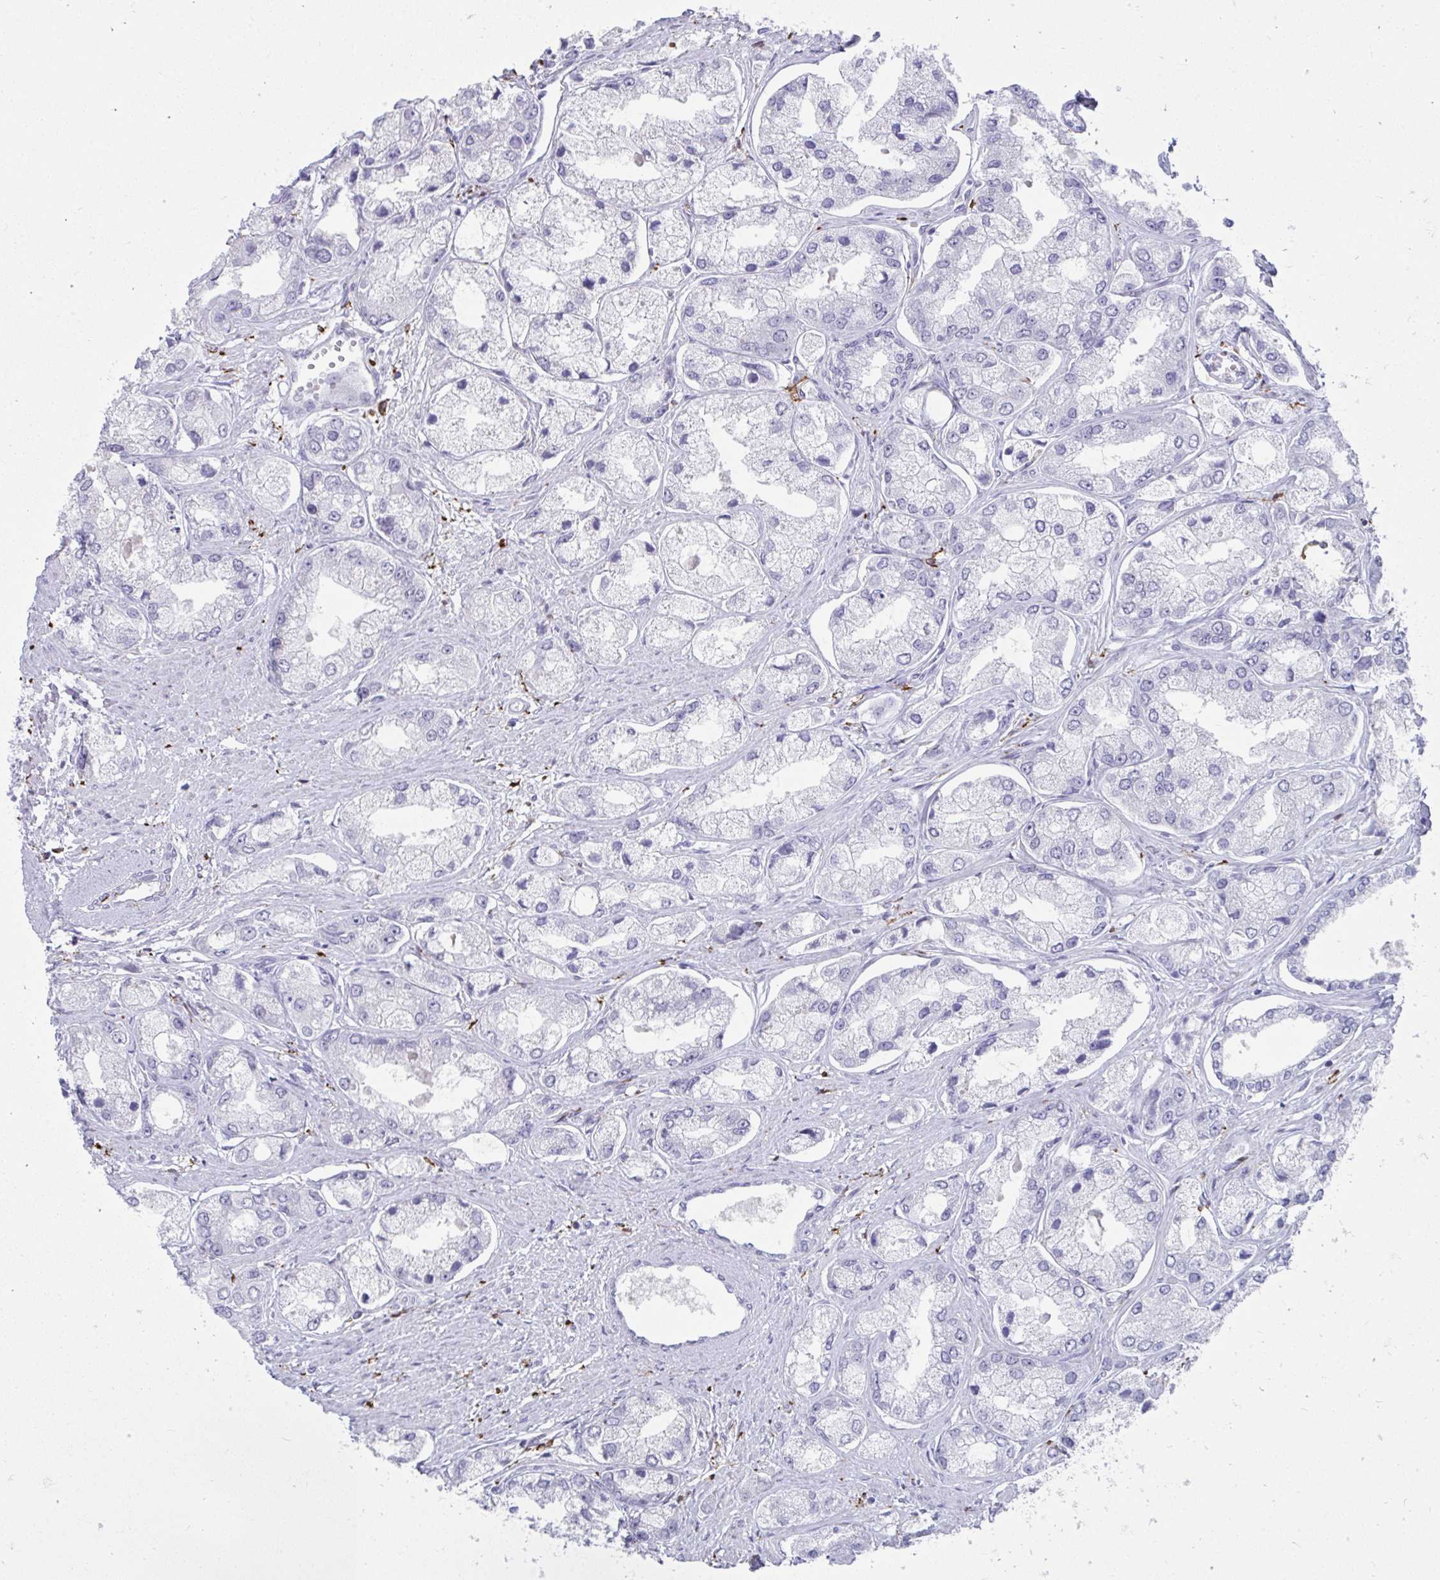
{"staining": {"intensity": "negative", "quantity": "none", "location": "none"}, "tissue": "prostate cancer", "cell_type": "Tumor cells", "image_type": "cancer", "snomed": [{"axis": "morphology", "description": "Adenocarcinoma, Low grade"}, {"axis": "topography", "description": "Prostate"}], "caption": "DAB immunohistochemical staining of low-grade adenocarcinoma (prostate) displays no significant expression in tumor cells.", "gene": "CD163", "patient": {"sex": "male", "age": 69}}